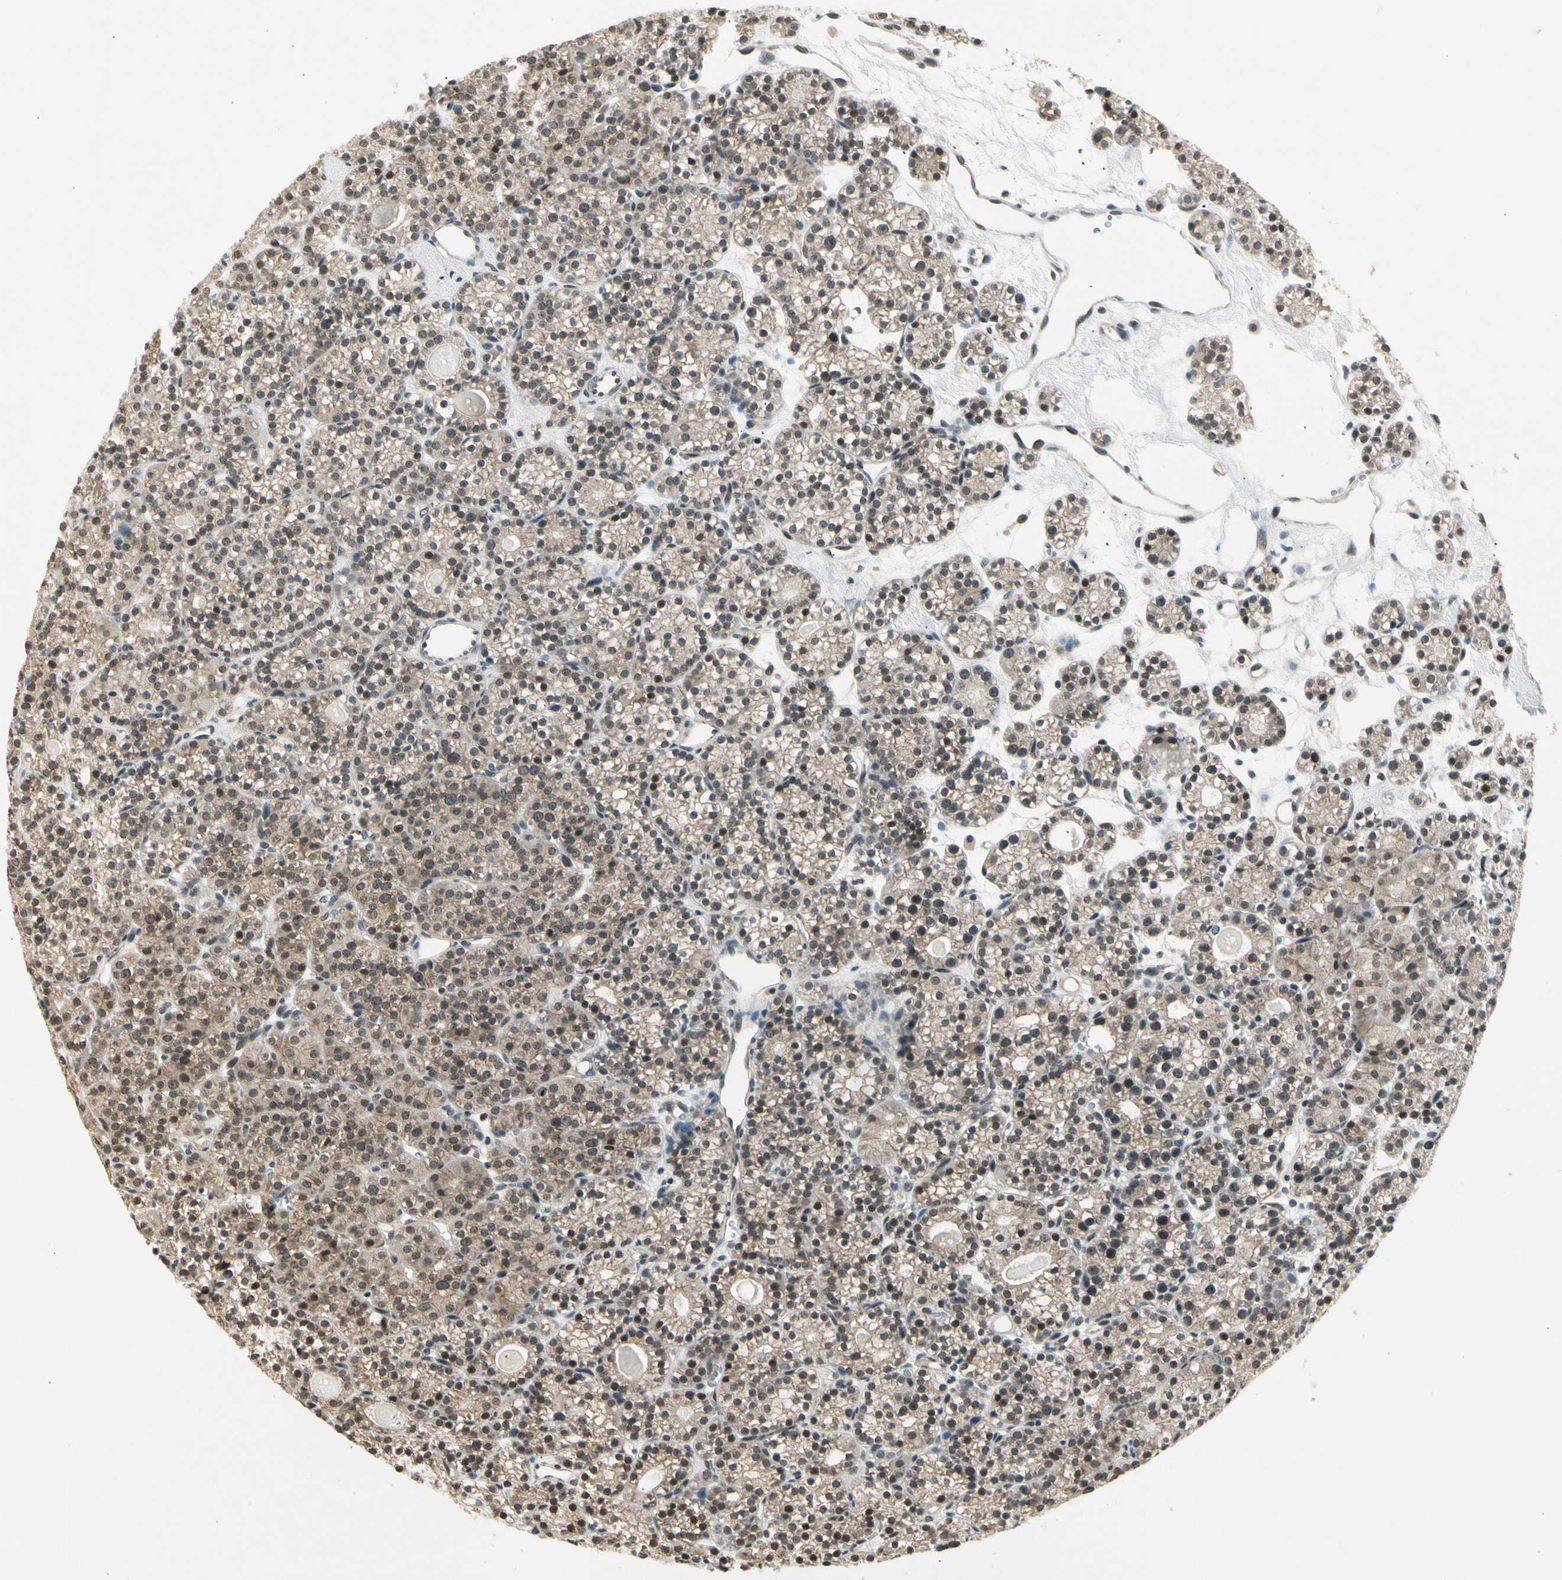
{"staining": {"intensity": "weak", "quantity": "25%-75%", "location": "cytoplasmic/membranous,nuclear"}, "tissue": "parathyroid gland", "cell_type": "Glandular cells", "image_type": "normal", "snomed": [{"axis": "morphology", "description": "Normal tissue, NOS"}, {"axis": "topography", "description": "Parathyroid gland"}], "caption": "Brown immunohistochemical staining in unremarkable parathyroid gland demonstrates weak cytoplasmic/membranous,nuclear expression in approximately 25%-75% of glandular cells.", "gene": "SMN2", "patient": {"sex": "female", "age": 64}}